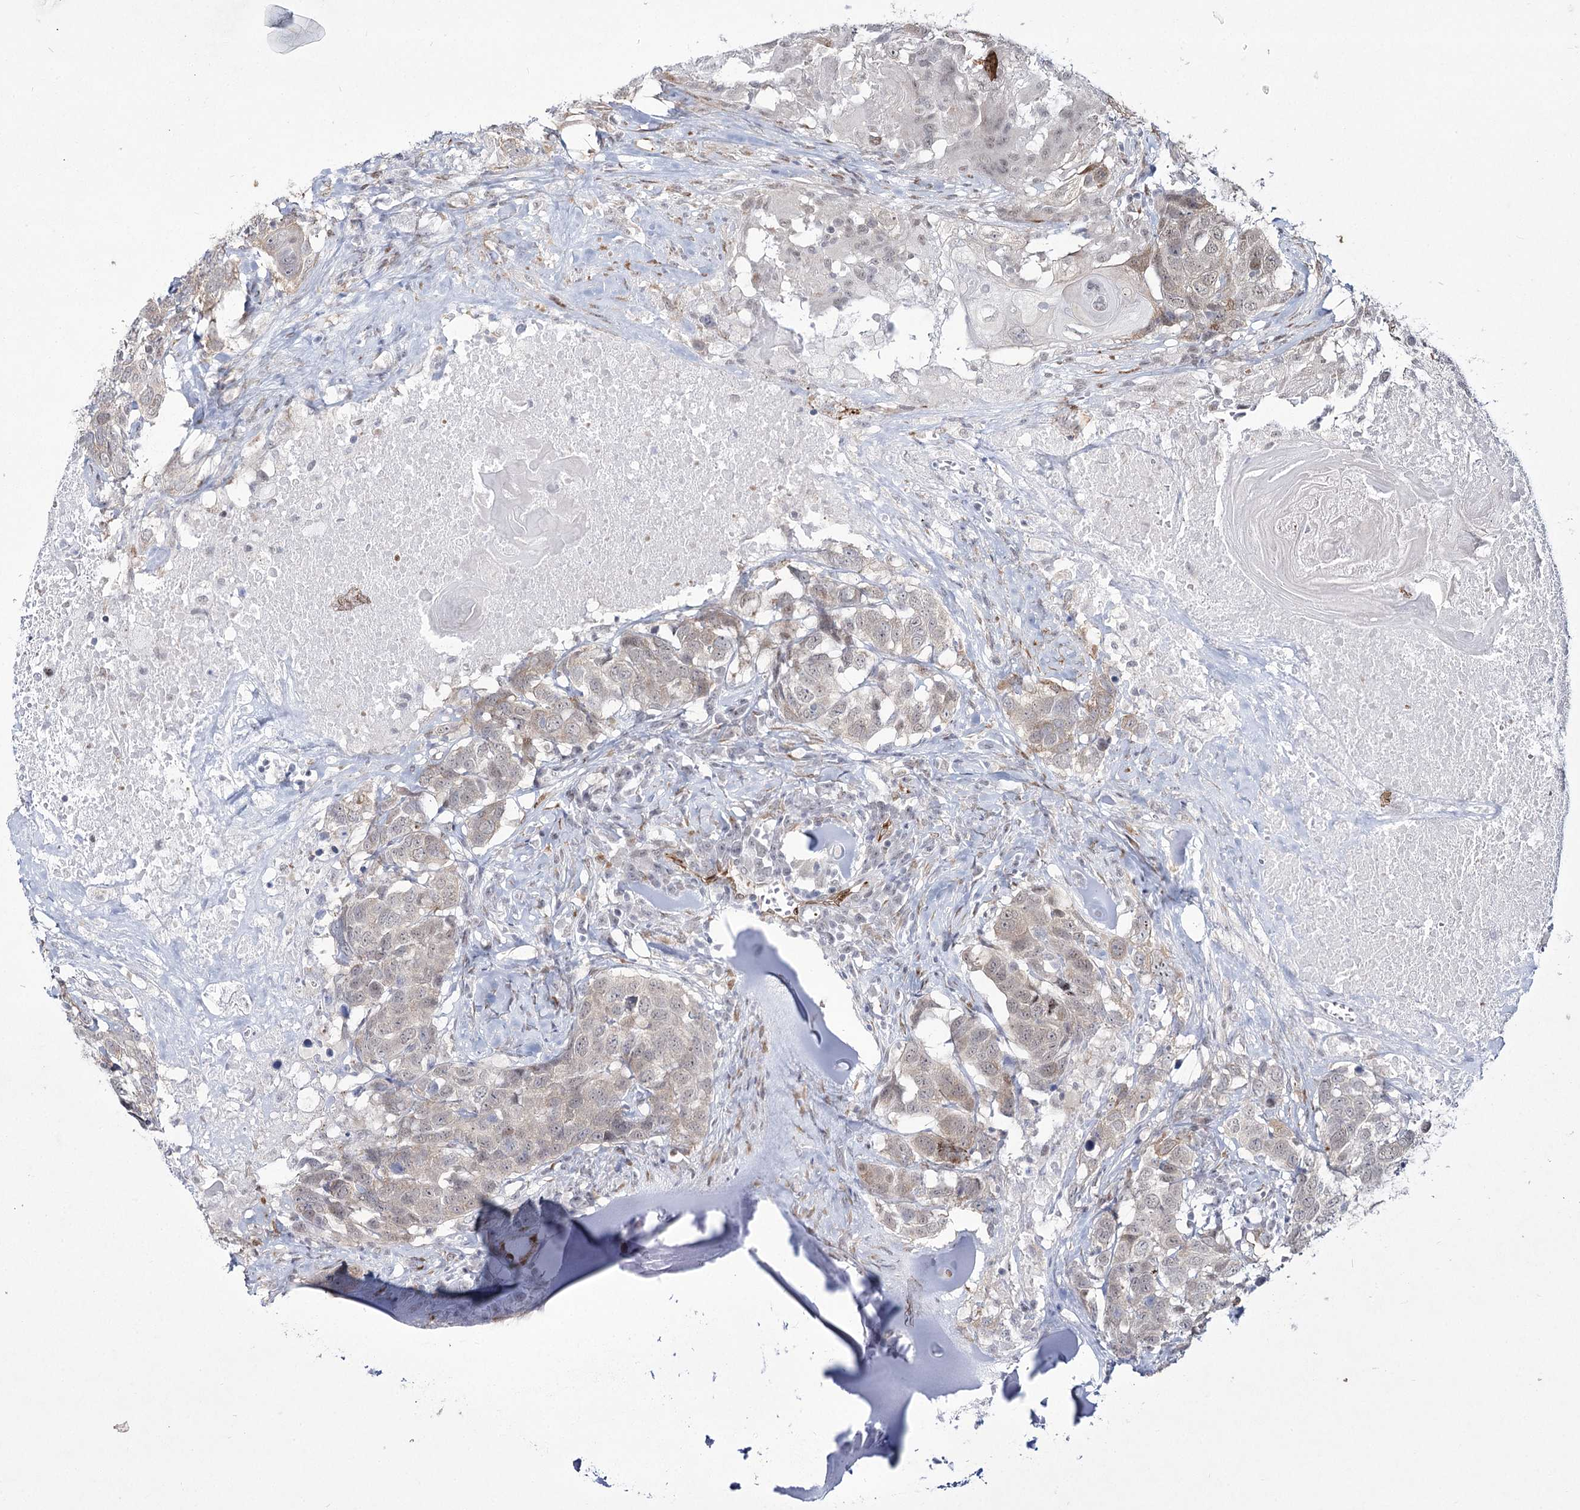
{"staining": {"intensity": "weak", "quantity": "<25%", "location": "cytoplasmic/membranous,nuclear"}, "tissue": "head and neck cancer", "cell_type": "Tumor cells", "image_type": "cancer", "snomed": [{"axis": "morphology", "description": "Squamous cell carcinoma, NOS"}, {"axis": "topography", "description": "Head-Neck"}], "caption": "Head and neck cancer stained for a protein using IHC demonstrates no expression tumor cells.", "gene": "YBX3", "patient": {"sex": "male", "age": 66}}